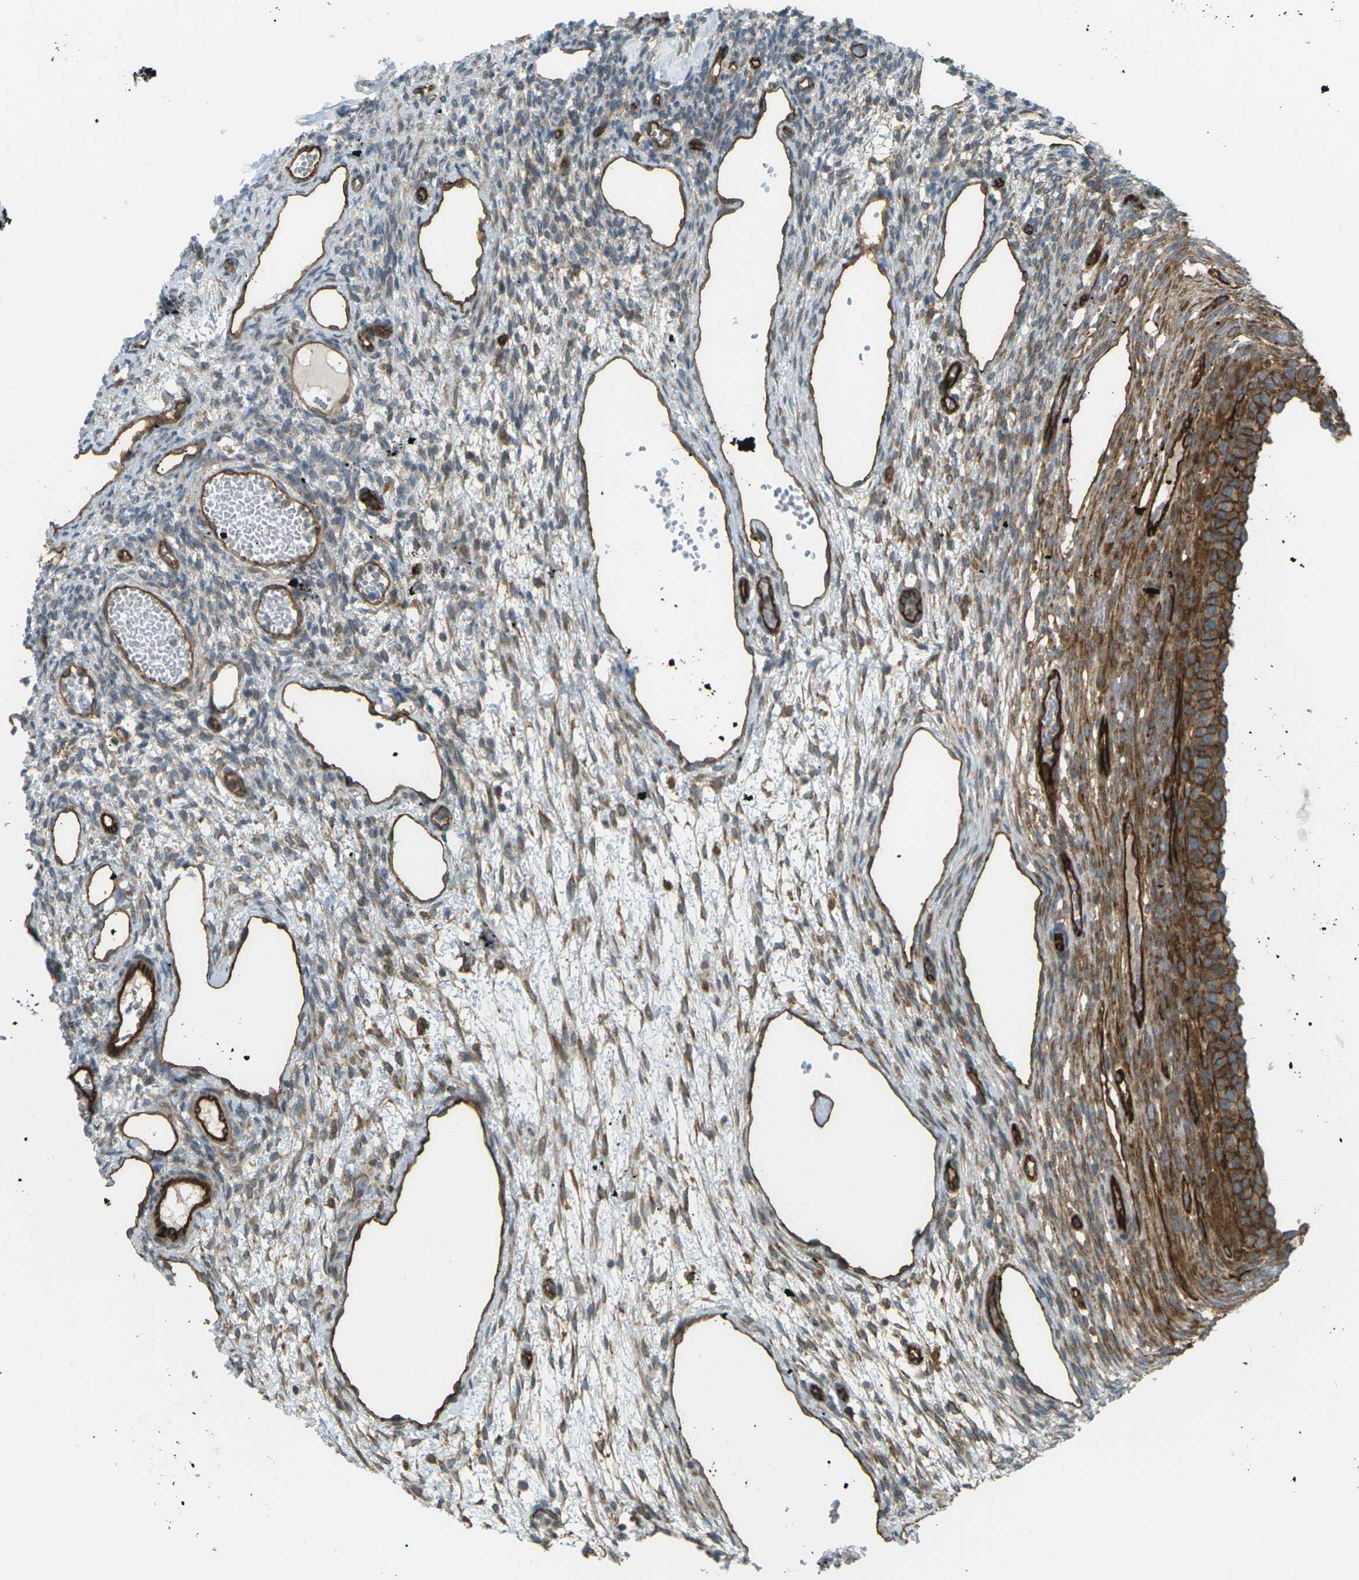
{"staining": {"intensity": "moderate", "quantity": "25%-75%", "location": "cytoplasmic/membranous"}, "tissue": "ovary", "cell_type": "Ovarian stroma cells", "image_type": "normal", "snomed": [{"axis": "morphology", "description": "Normal tissue, NOS"}, {"axis": "topography", "description": "Ovary"}], "caption": "Benign ovary reveals moderate cytoplasmic/membranous staining in approximately 25%-75% of ovarian stroma cells, visualized by immunohistochemistry. (Brightfield microscopy of DAB IHC at high magnification).", "gene": "S1PR1", "patient": {"sex": "female", "age": 33}}